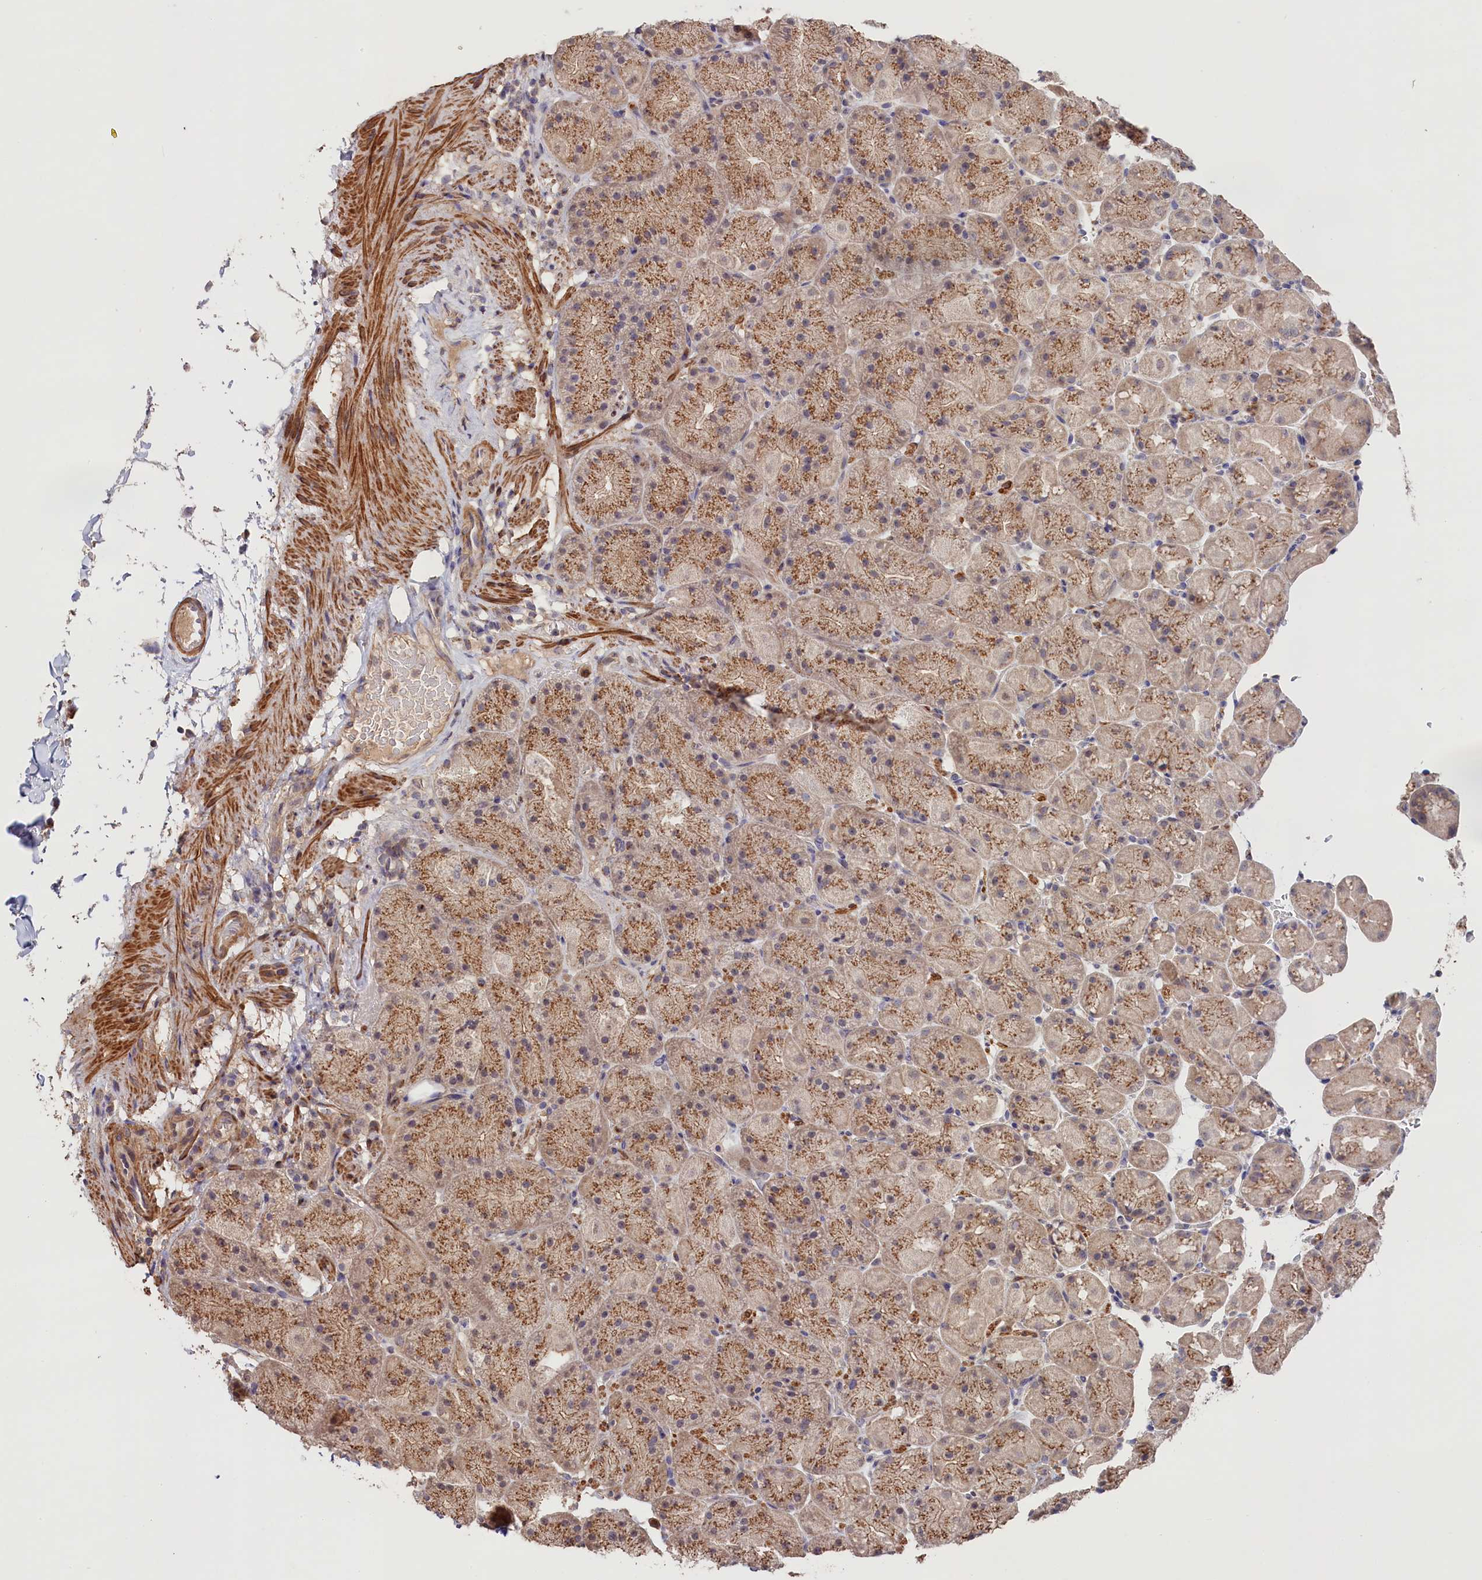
{"staining": {"intensity": "moderate", "quantity": ">75%", "location": "cytoplasmic/membranous"}, "tissue": "stomach", "cell_type": "Glandular cells", "image_type": "normal", "snomed": [{"axis": "morphology", "description": "Normal tissue, NOS"}, {"axis": "topography", "description": "Stomach, upper"}, {"axis": "topography", "description": "Stomach, lower"}], "caption": "The immunohistochemical stain shows moderate cytoplasmic/membranous expression in glandular cells of benign stomach. The protein is stained brown, and the nuclei are stained in blue (DAB (3,3'-diaminobenzidine) IHC with brightfield microscopy, high magnification).", "gene": "TANGO6", "patient": {"sex": "male", "age": 67}}